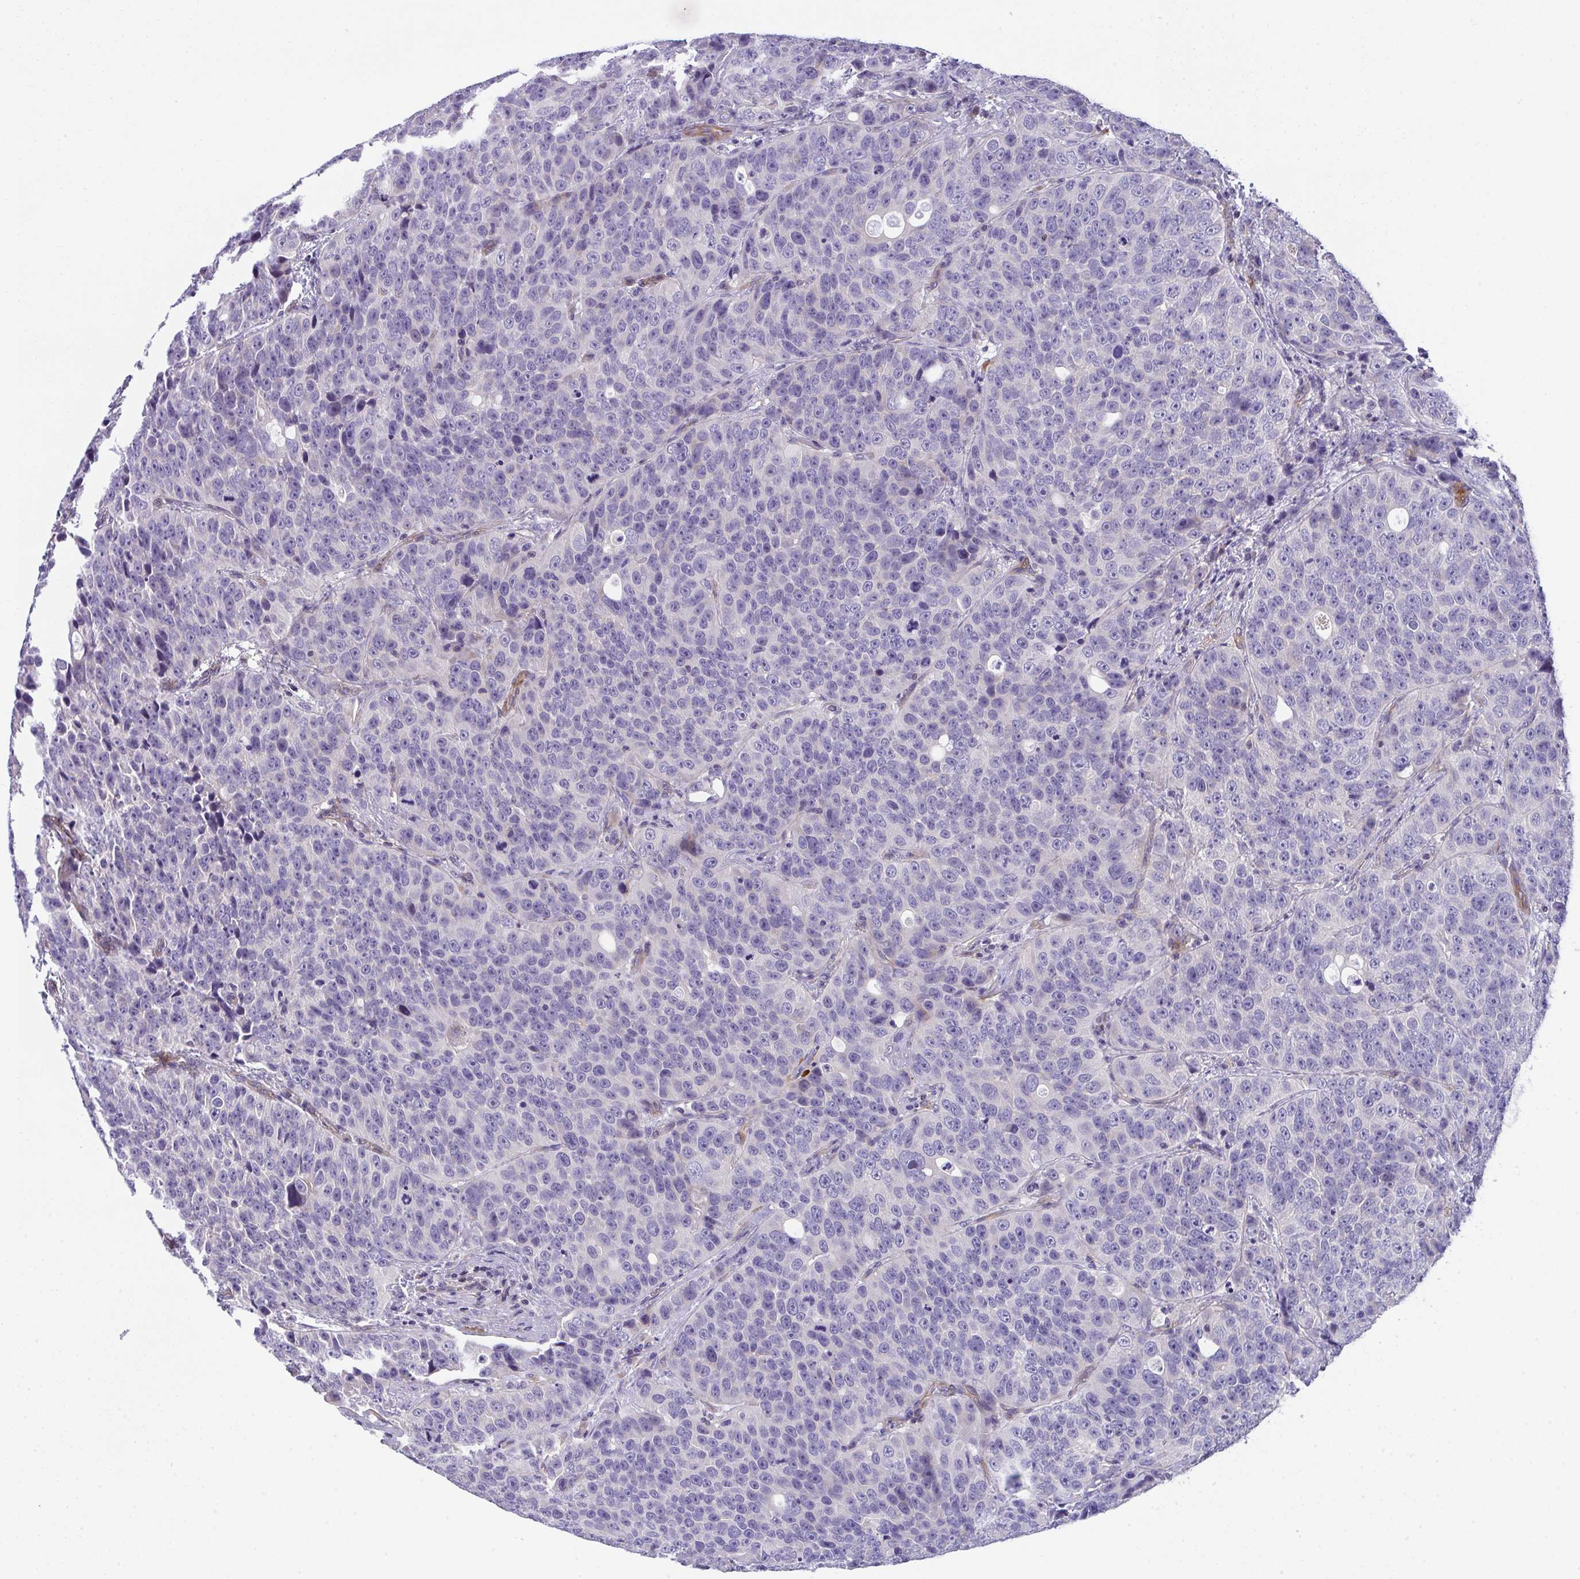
{"staining": {"intensity": "negative", "quantity": "none", "location": "none"}, "tissue": "urothelial cancer", "cell_type": "Tumor cells", "image_type": "cancer", "snomed": [{"axis": "morphology", "description": "Urothelial carcinoma, NOS"}, {"axis": "topography", "description": "Urinary bladder"}], "caption": "Tumor cells show no significant positivity in urothelial cancer.", "gene": "MYL12A", "patient": {"sex": "male", "age": 52}}